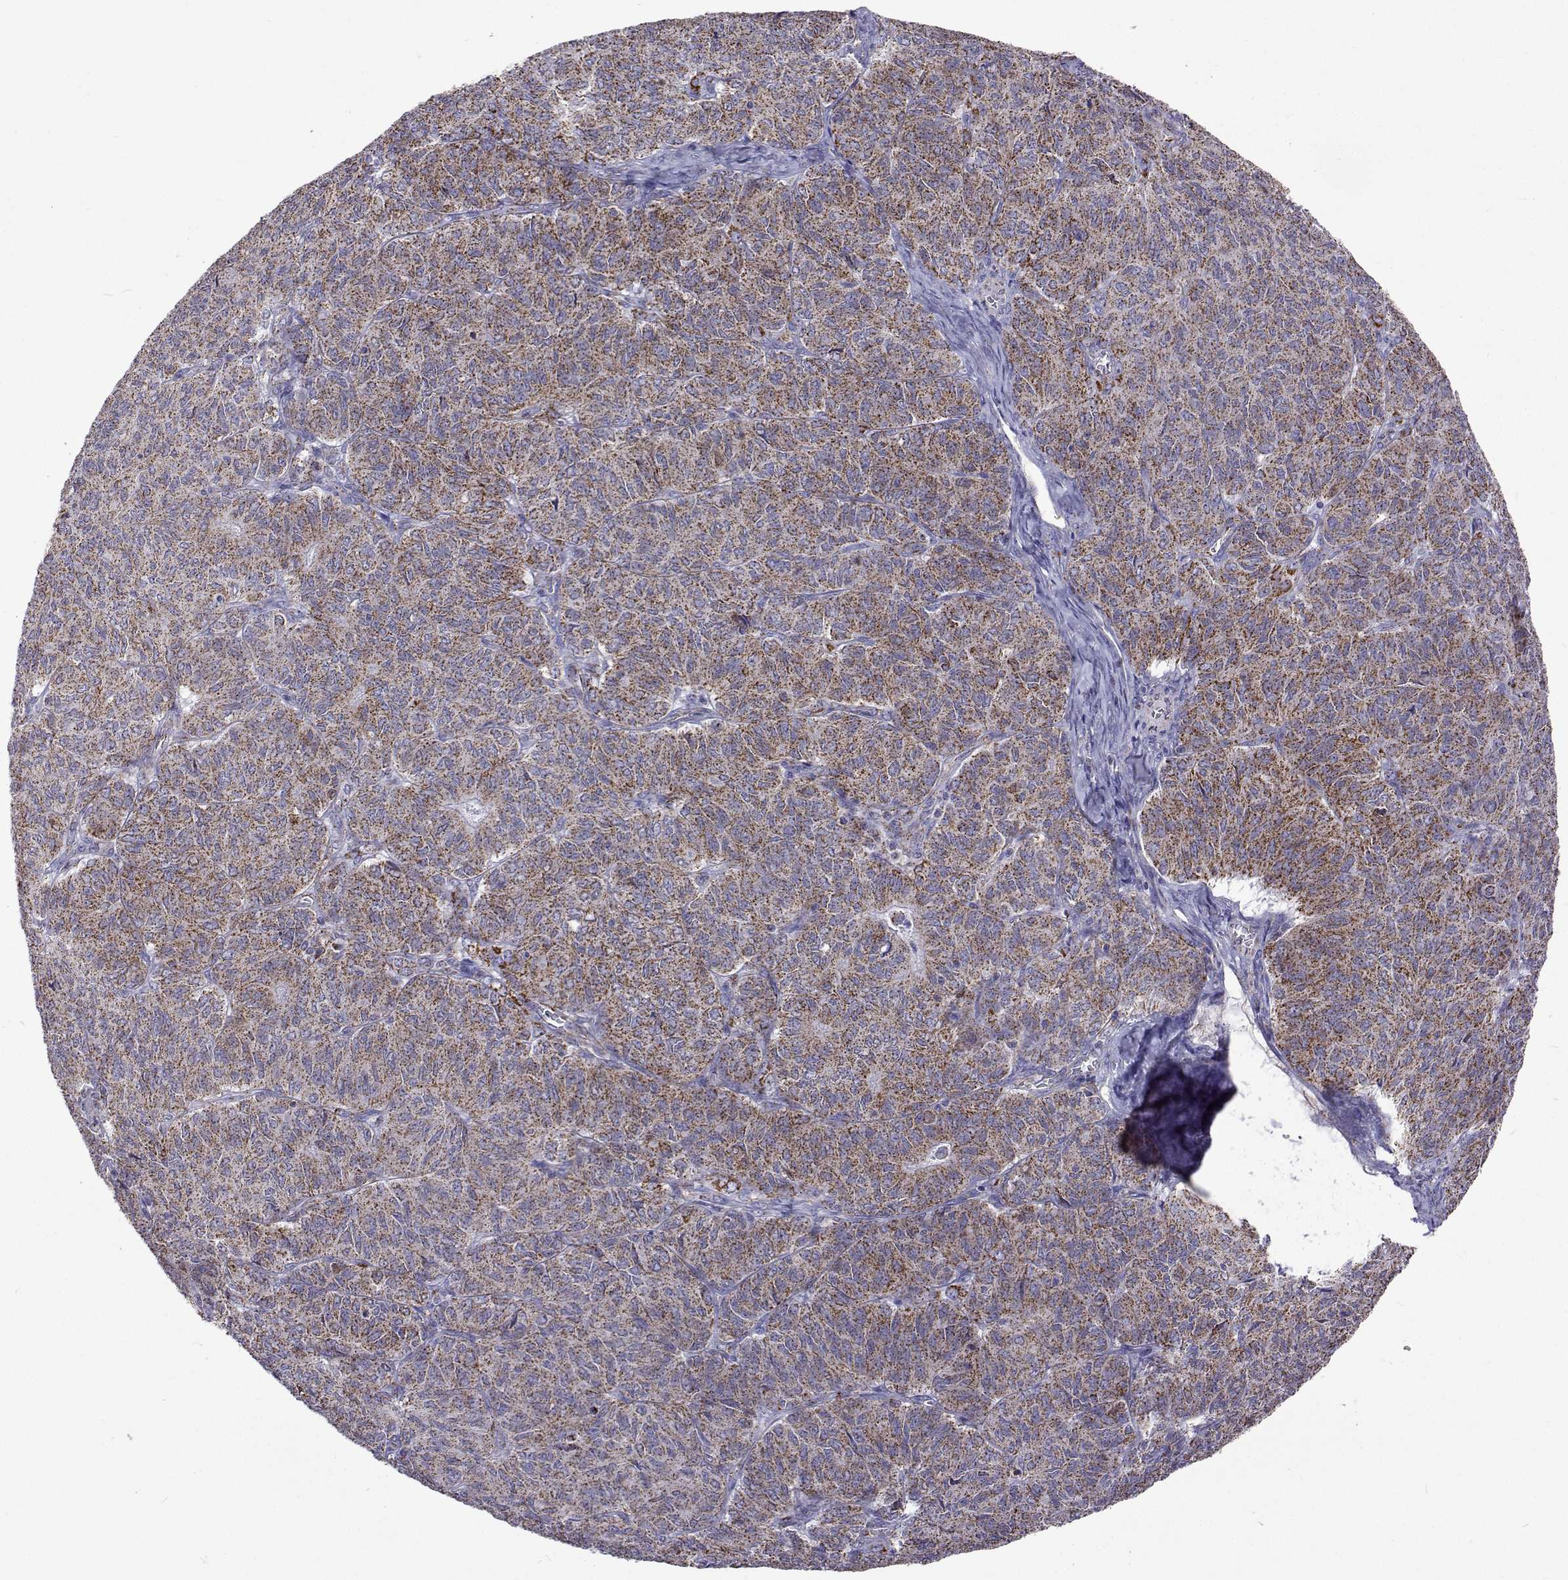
{"staining": {"intensity": "moderate", "quantity": ">75%", "location": "cytoplasmic/membranous"}, "tissue": "ovarian cancer", "cell_type": "Tumor cells", "image_type": "cancer", "snomed": [{"axis": "morphology", "description": "Carcinoma, endometroid"}, {"axis": "topography", "description": "Ovary"}], "caption": "This micrograph demonstrates immunohistochemistry (IHC) staining of human ovarian cancer (endometroid carcinoma), with medium moderate cytoplasmic/membranous expression in about >75% of tumor cells.", "gene": "MCCC2", "patient": {"sex": "female", "age": 80}}